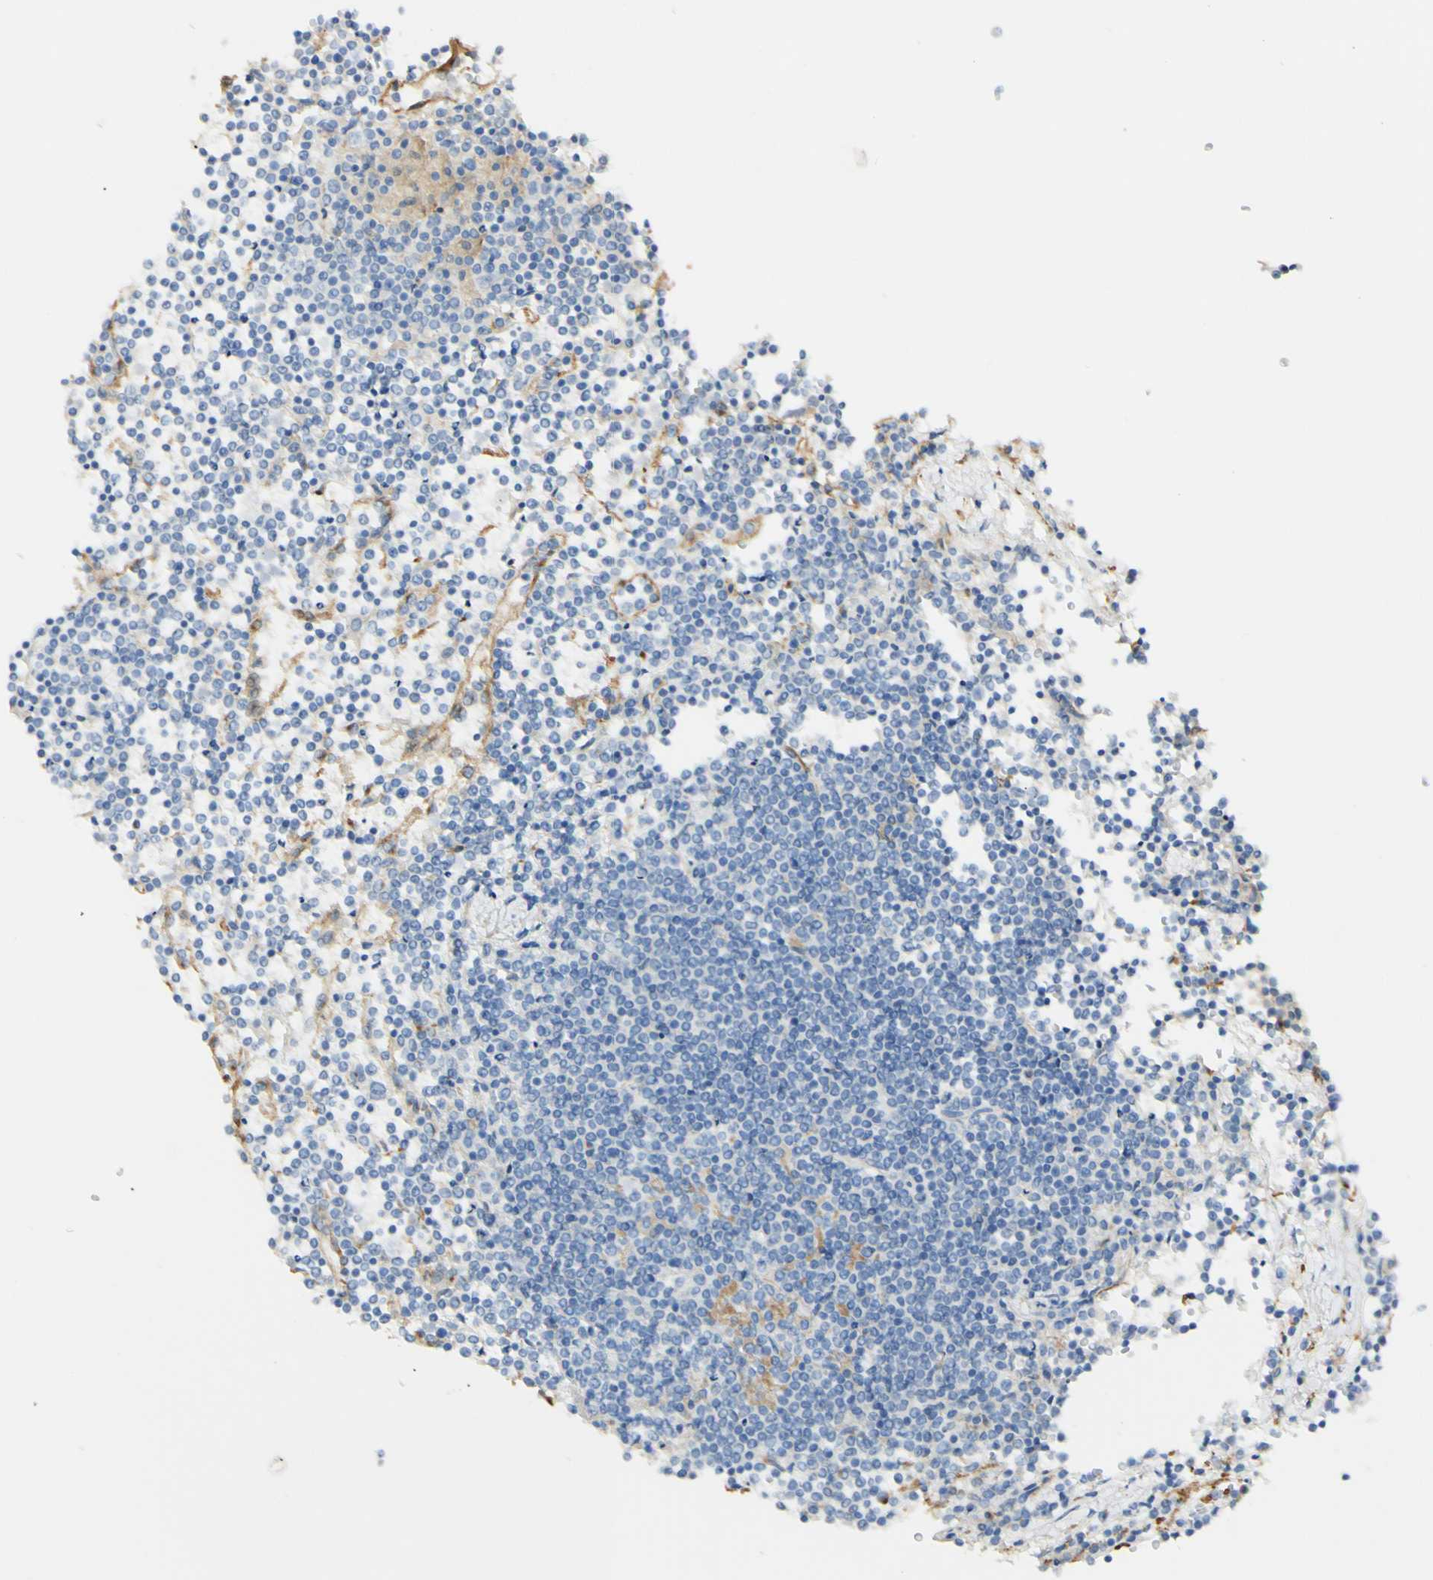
{"staining": {"intensity": "weak", "quantity": "<25%", "location": "cytoplasmic/membranous"}, "tissue": "lymphoma", "cell_type": "Tumor cells", "image_type": "cancer", "snomed": [{"axis": "morphology", "description": "Malignant lymphoma, non-Hodgkin's type, Low grade"}, {"axis": "topography", "description": "Spleen"}], "caption": "This histopathology image is of low-grade malignant lymphoma, non-Hodgkin's type stained with immunohistochemistry (IHC) to label a protein in brown with the nuclei are counter-stained blue. There is no expression in tumor cells.", "gene": "FCGRT", "patient": {"sex": "female", "age": 19}}